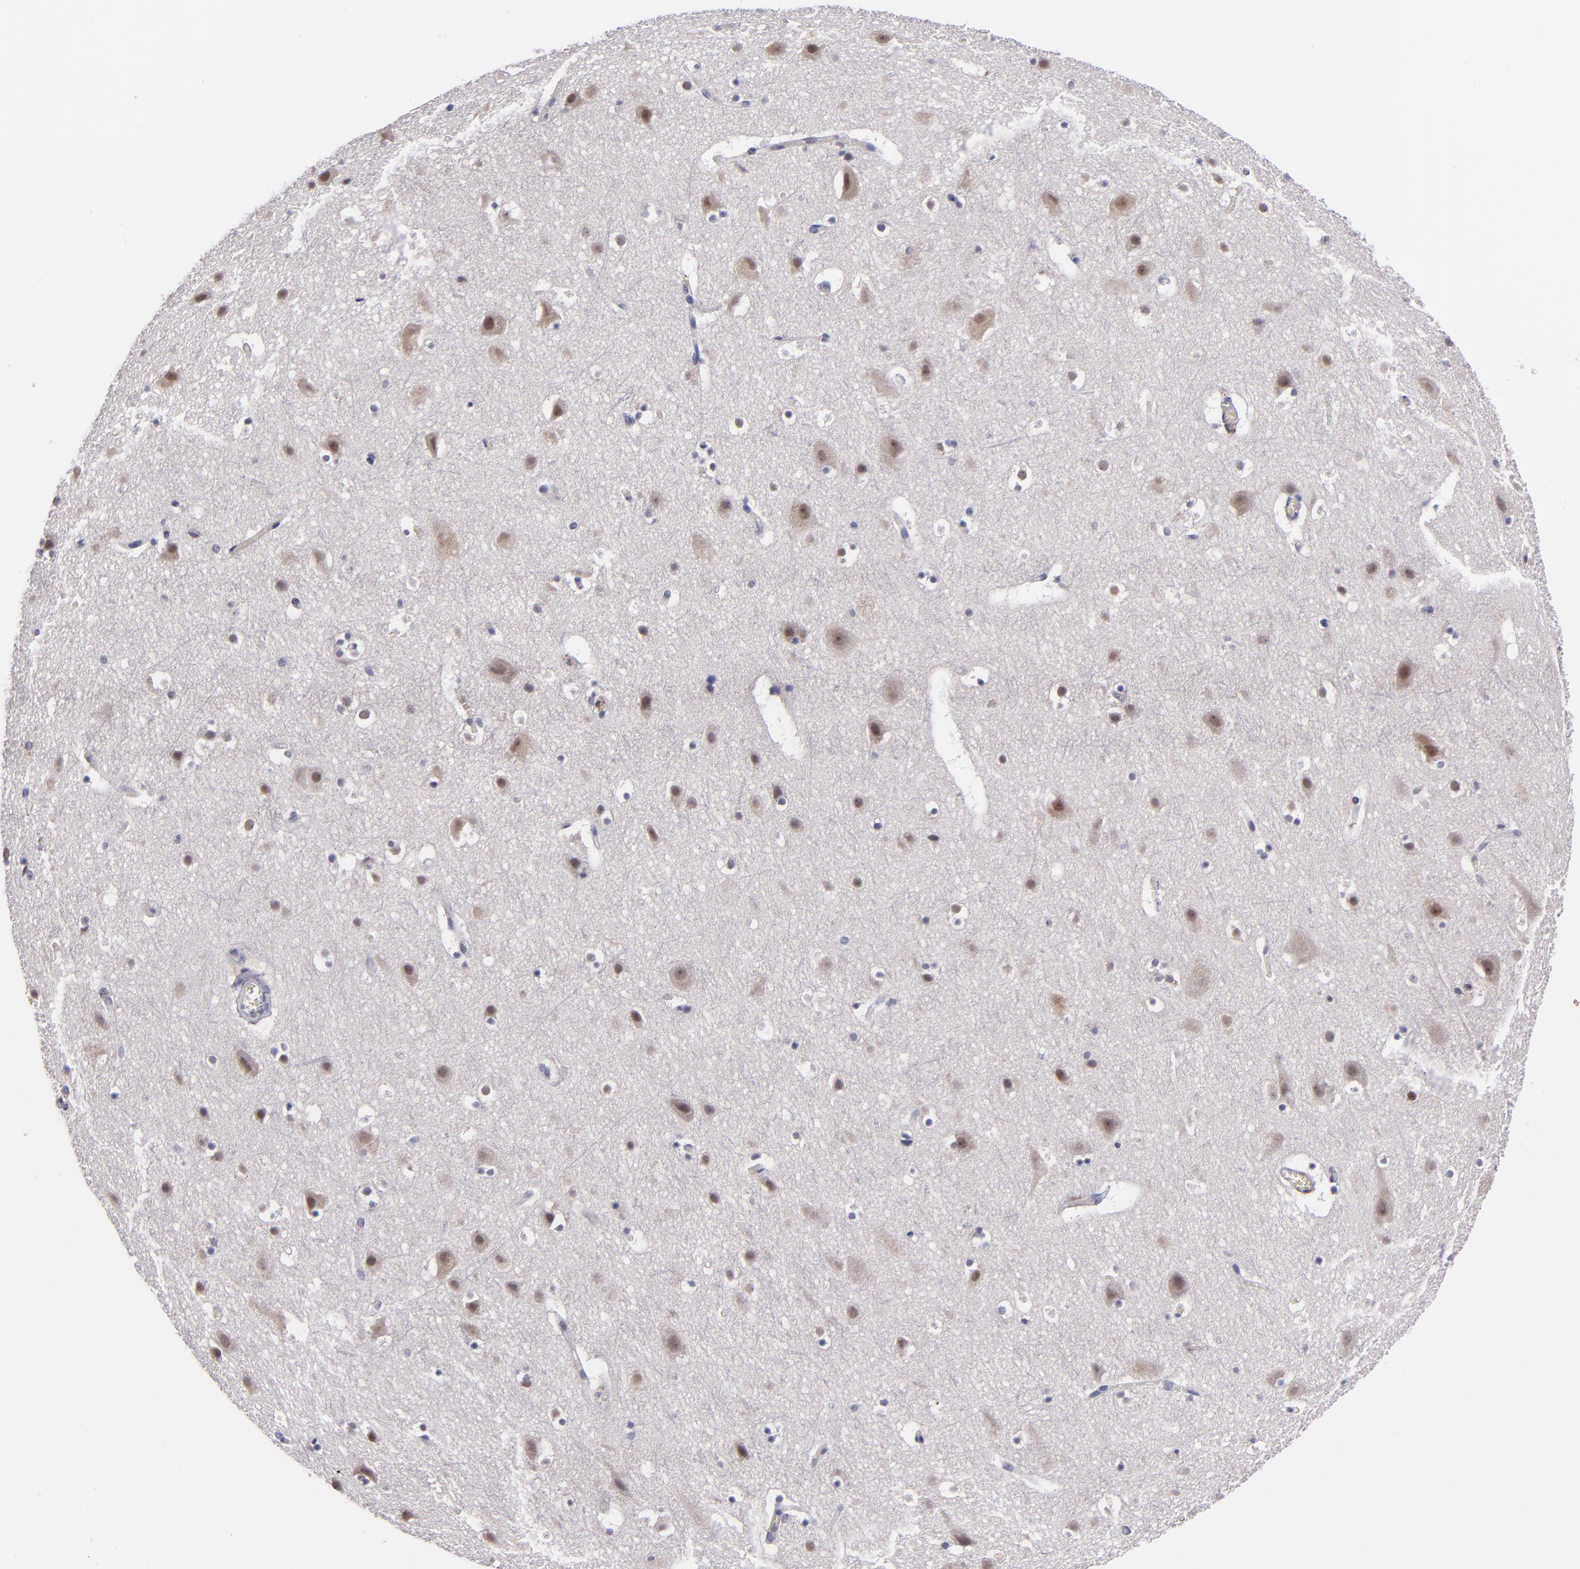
{"staining": {"intensity": "negative", "quantity": "none", "location": "none"}, "tissue": "cerebral cortex", "cell_type": "Endothelial cells", "image_type": "normal", "snomed": [{"axis": "morphology", "description": "Normal tissue, NOS"}, {"axis": "topography", "description": "Cerebral cortex"}], "caption": "A histopathology image of human cerebral cortex is negative for staining in endothelial cells.", "gene": "CDC7", "patient": {"sex": "male", "age": 45}}